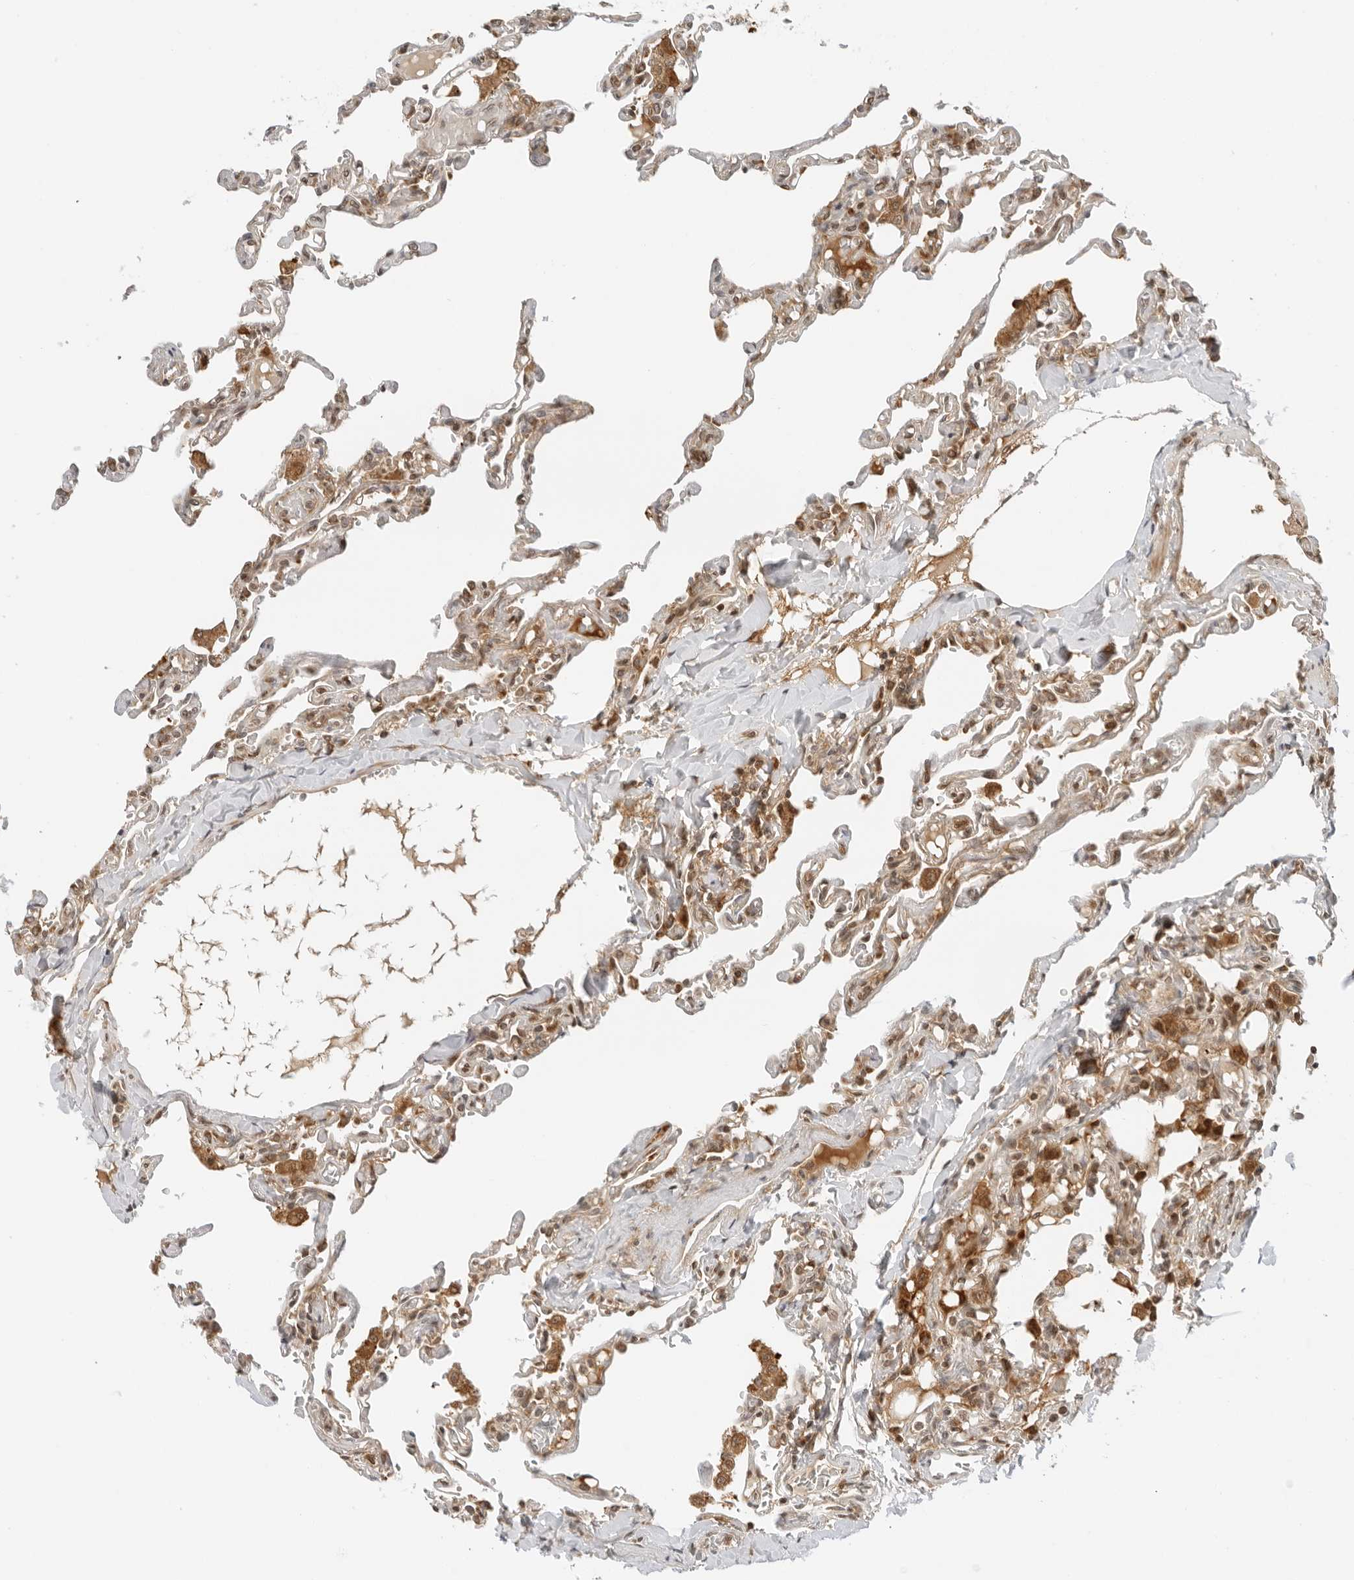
{"staining": {"intensity": "moderate", "quantity": "25%-75%", "location": "cytoplasmic/membranous"}, "tissue": "lung", "cell_type": "Alveolar cells", "image_type": "normal", "snomed": [{"axis": "morphology", "description": "Normal tissue, NOS"}, {"axis": "topography", "description": "Lung"}], "caption": "About 25%-75% of alveolar cells in normal human lung display moderate cytoplasmic/membranous protein positivity as visualized by brown immunohistochemical staining.", "gene": "RC3H1", "patient": {"sex": "male", "age": 21}}